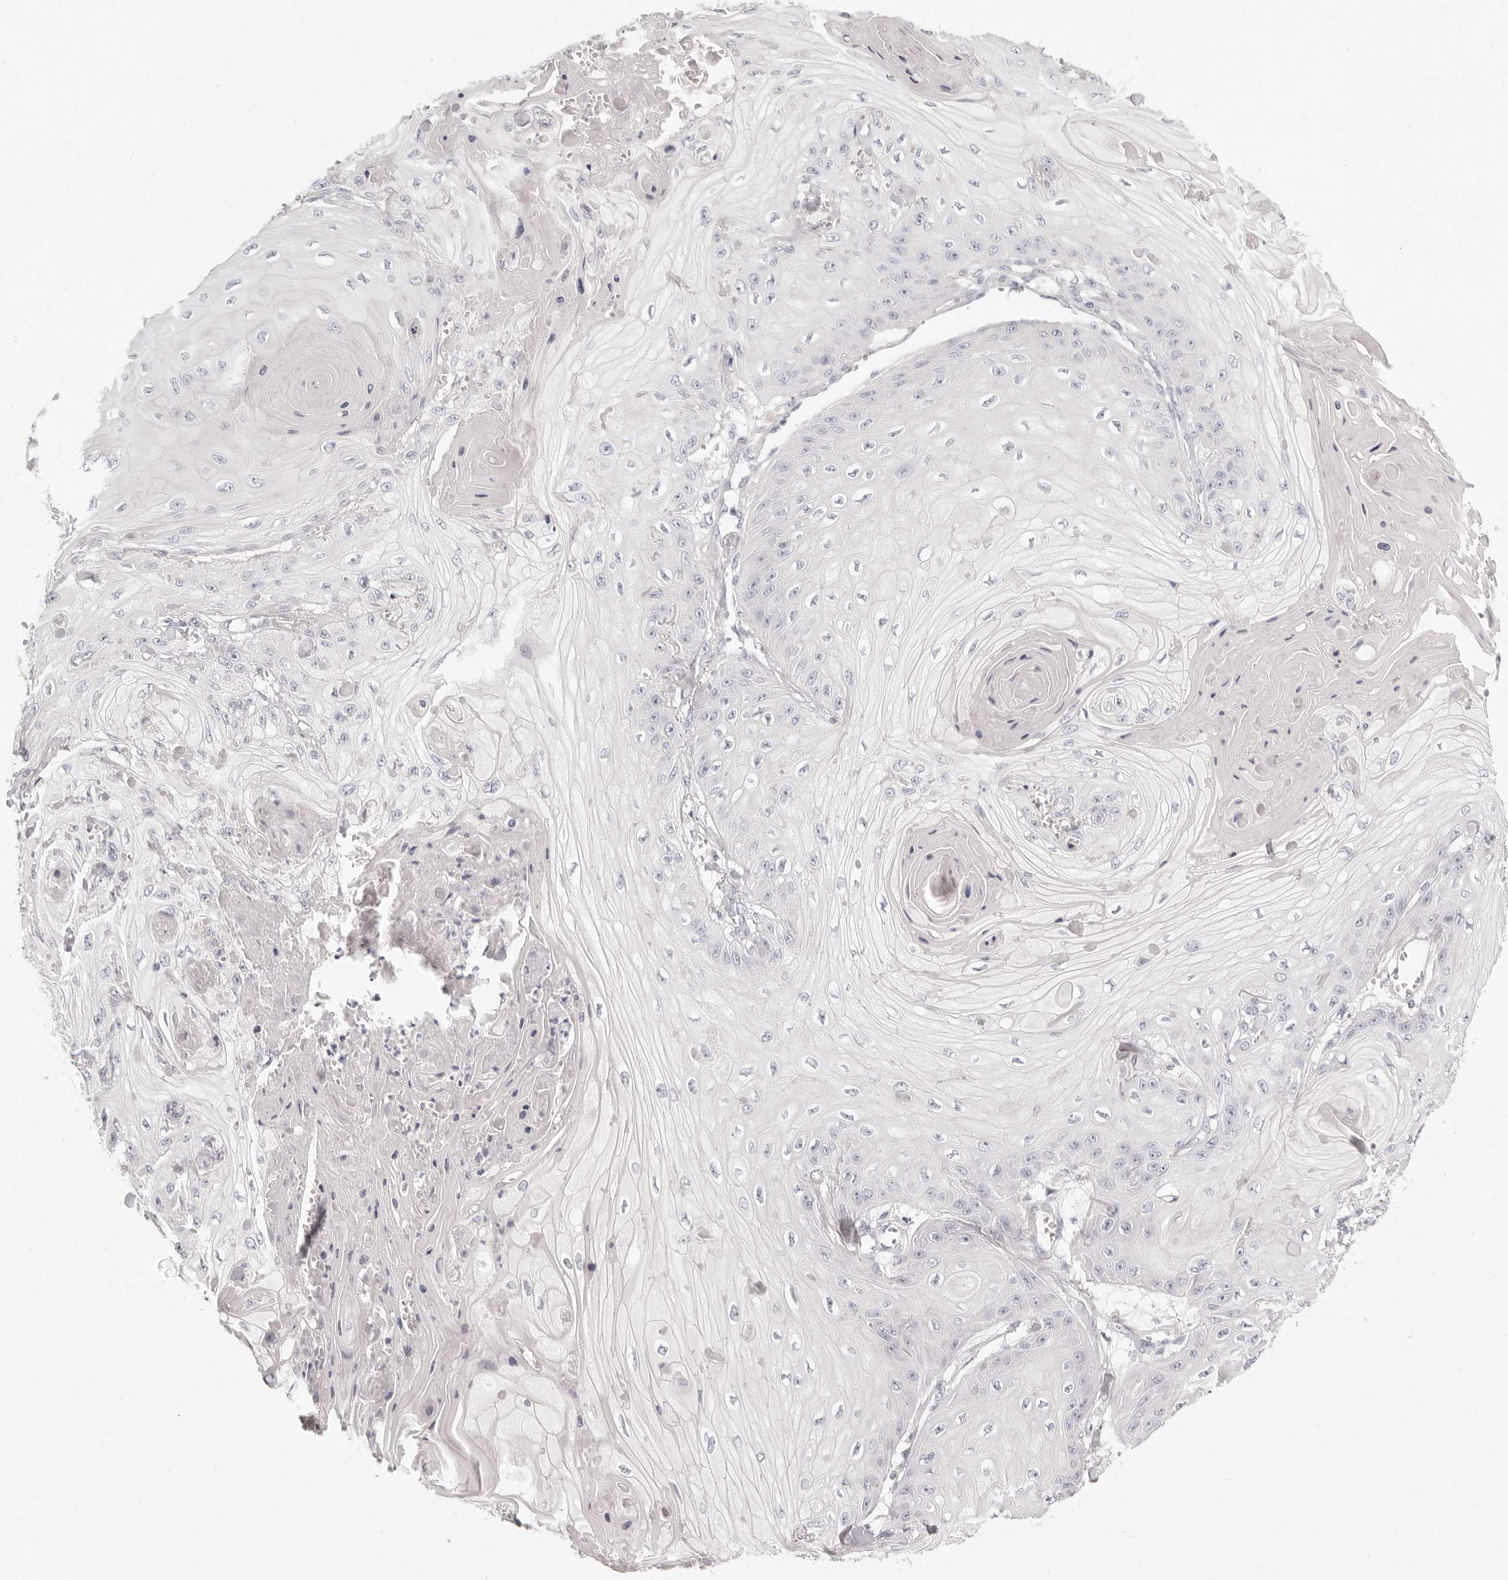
{"staining": {"intensity": "negative", "quantity": "none", "location": "none"}, "tissue": "skin cancer", "cell_type": "Tumor cells", "image_type": "cancer", "snomed": [{"axis": "morphology", "description": "Squamous cell carcinoma, NOS"}, {"axis": "topography", "description": "Skin"}], "caption": "Skin cancer stained for a protein using IHC displays no positivity tumor cells.", "gene": "FABP1", "patient": {"sex": "male", "age": 74}}